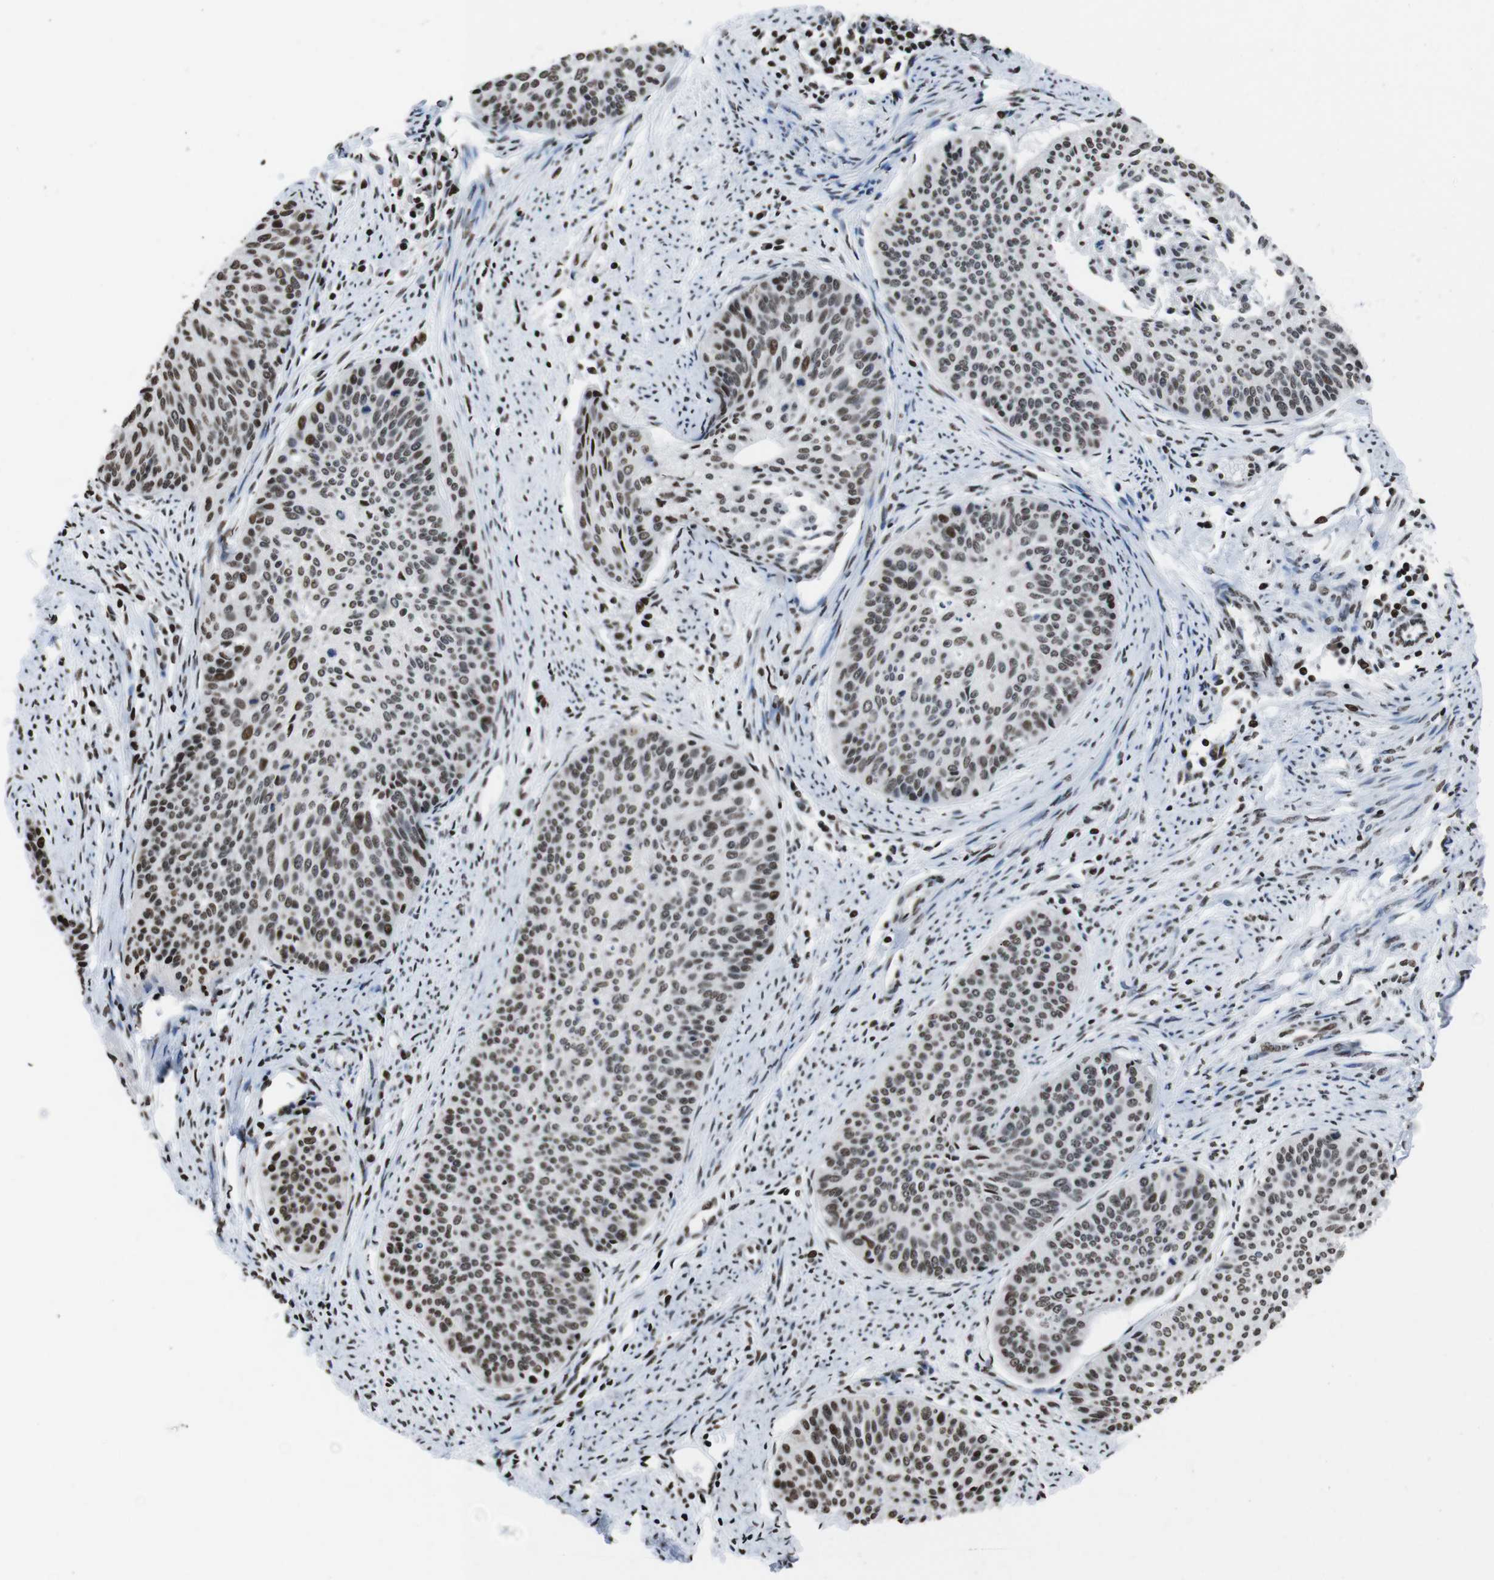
{"staining": {"intensity": "moderate", "quantity": ">75%", "location": "nuclear"}, "tissue": "cervical cancer", "cell_type": "Tumor cells", "image_type": "cancer", "snomed": [{"axis": "morphology", "description": "Squamous cell carcinoma, NOS"}, {"axis": "topography", "description": "Cervix"}], "caption": "This photomicrograph exhibits immunohistochemistry staining of human cervical squamous cell carcinoma, with medium moderate nuclear positivity in about >75% of tumor cells.", "gene": "PIP4P2", "patient": {"sex": "female", "age": 55}}